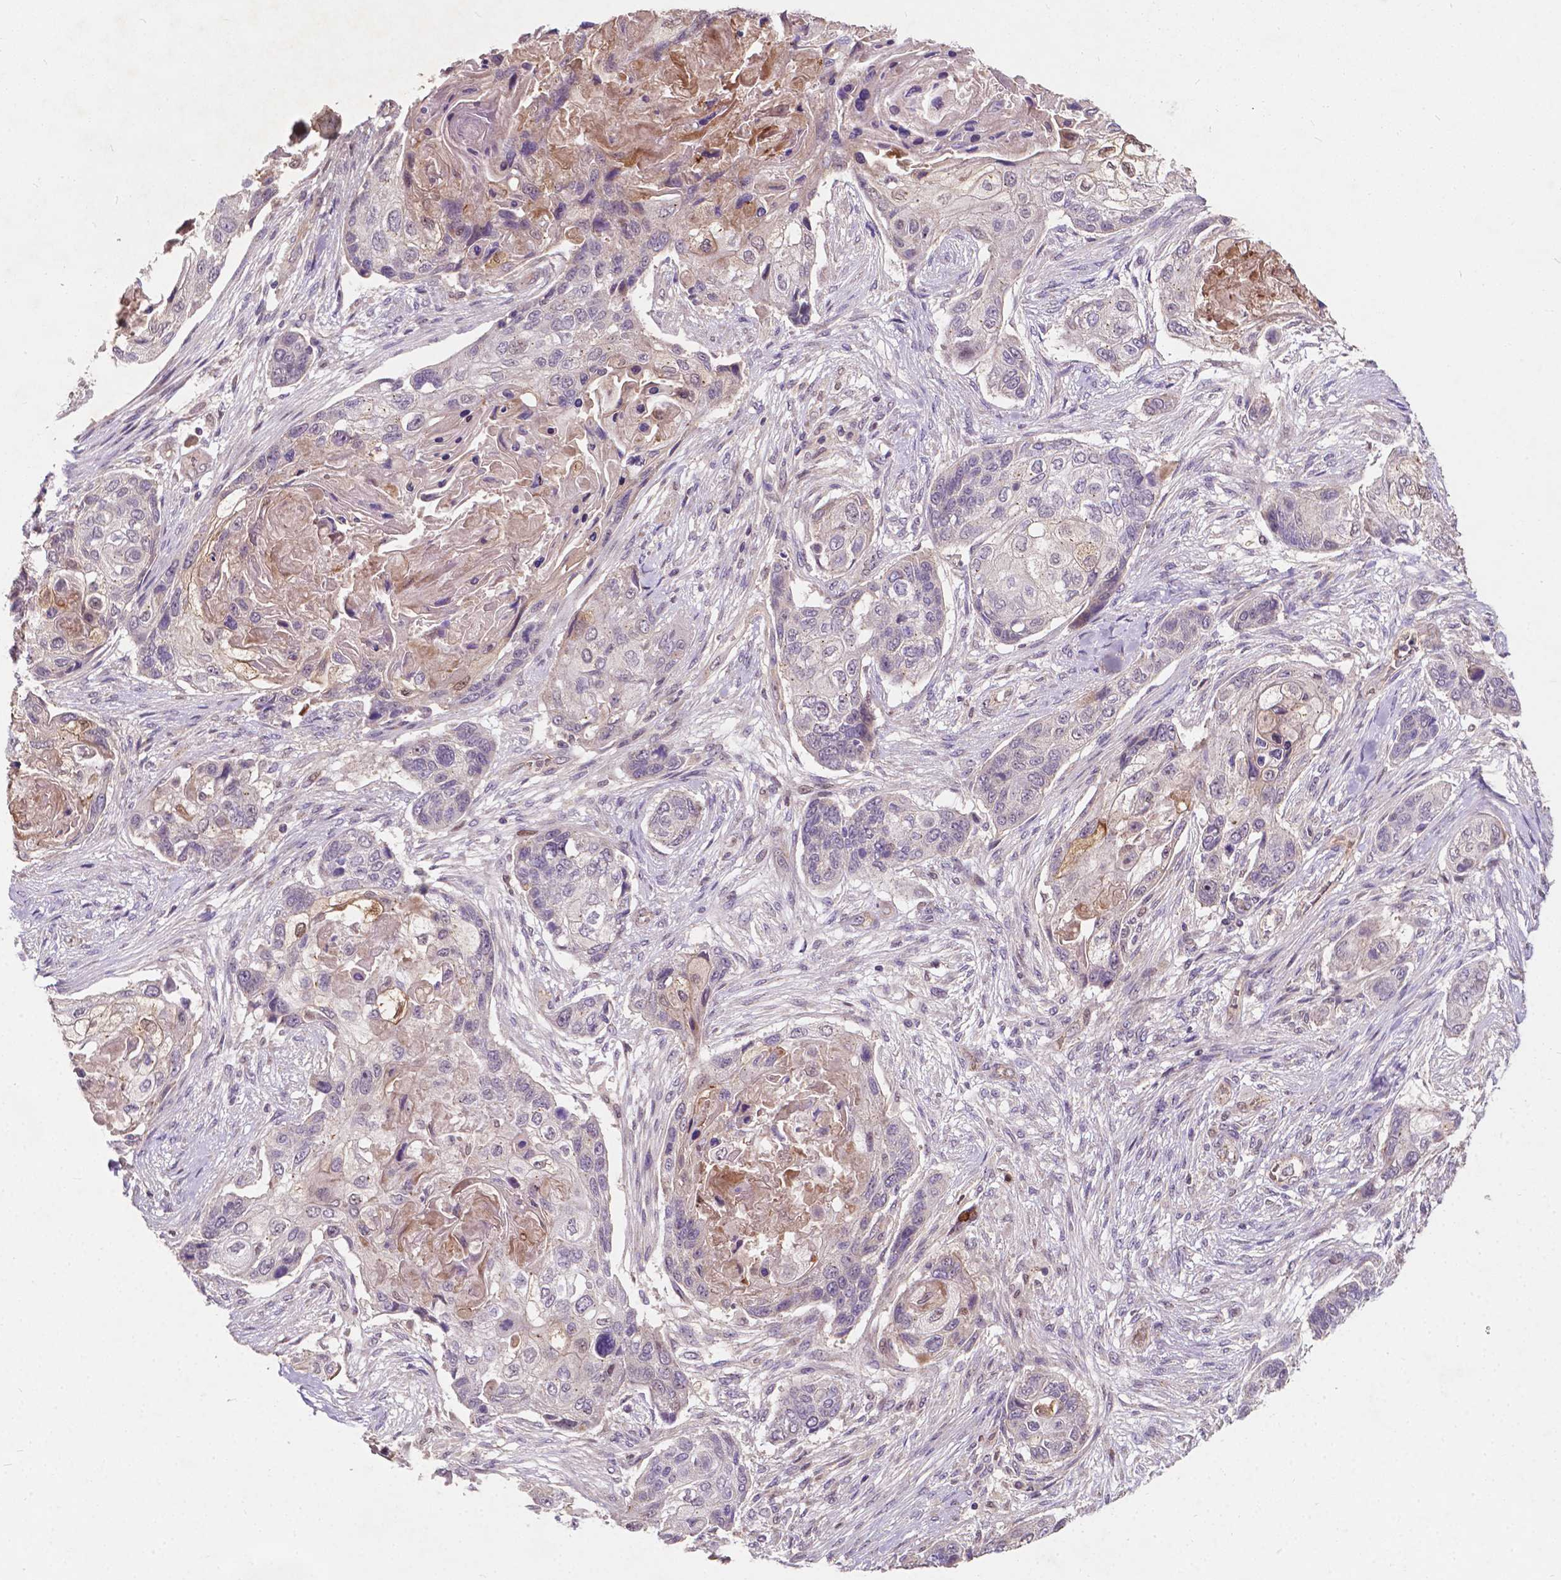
{"staining": {"intensity": "weak", "quantity": "<25%", "location": "cytoplasmic/membranous"}, "tissue": "lung cancer", "cell_type": "Tumor cells", "image_type": "cancer", "snomed": [{"axis": "morphology", "description": "Squamous cell carcinoma, NOS"}, {"axis": "topography", "description": "Lung"}], "caption": "The micrograph reveals no significant expression in tumor cells of lung cancer.", "gene": "DUSP16", "patient": {"sex": "male", "age": 69}}